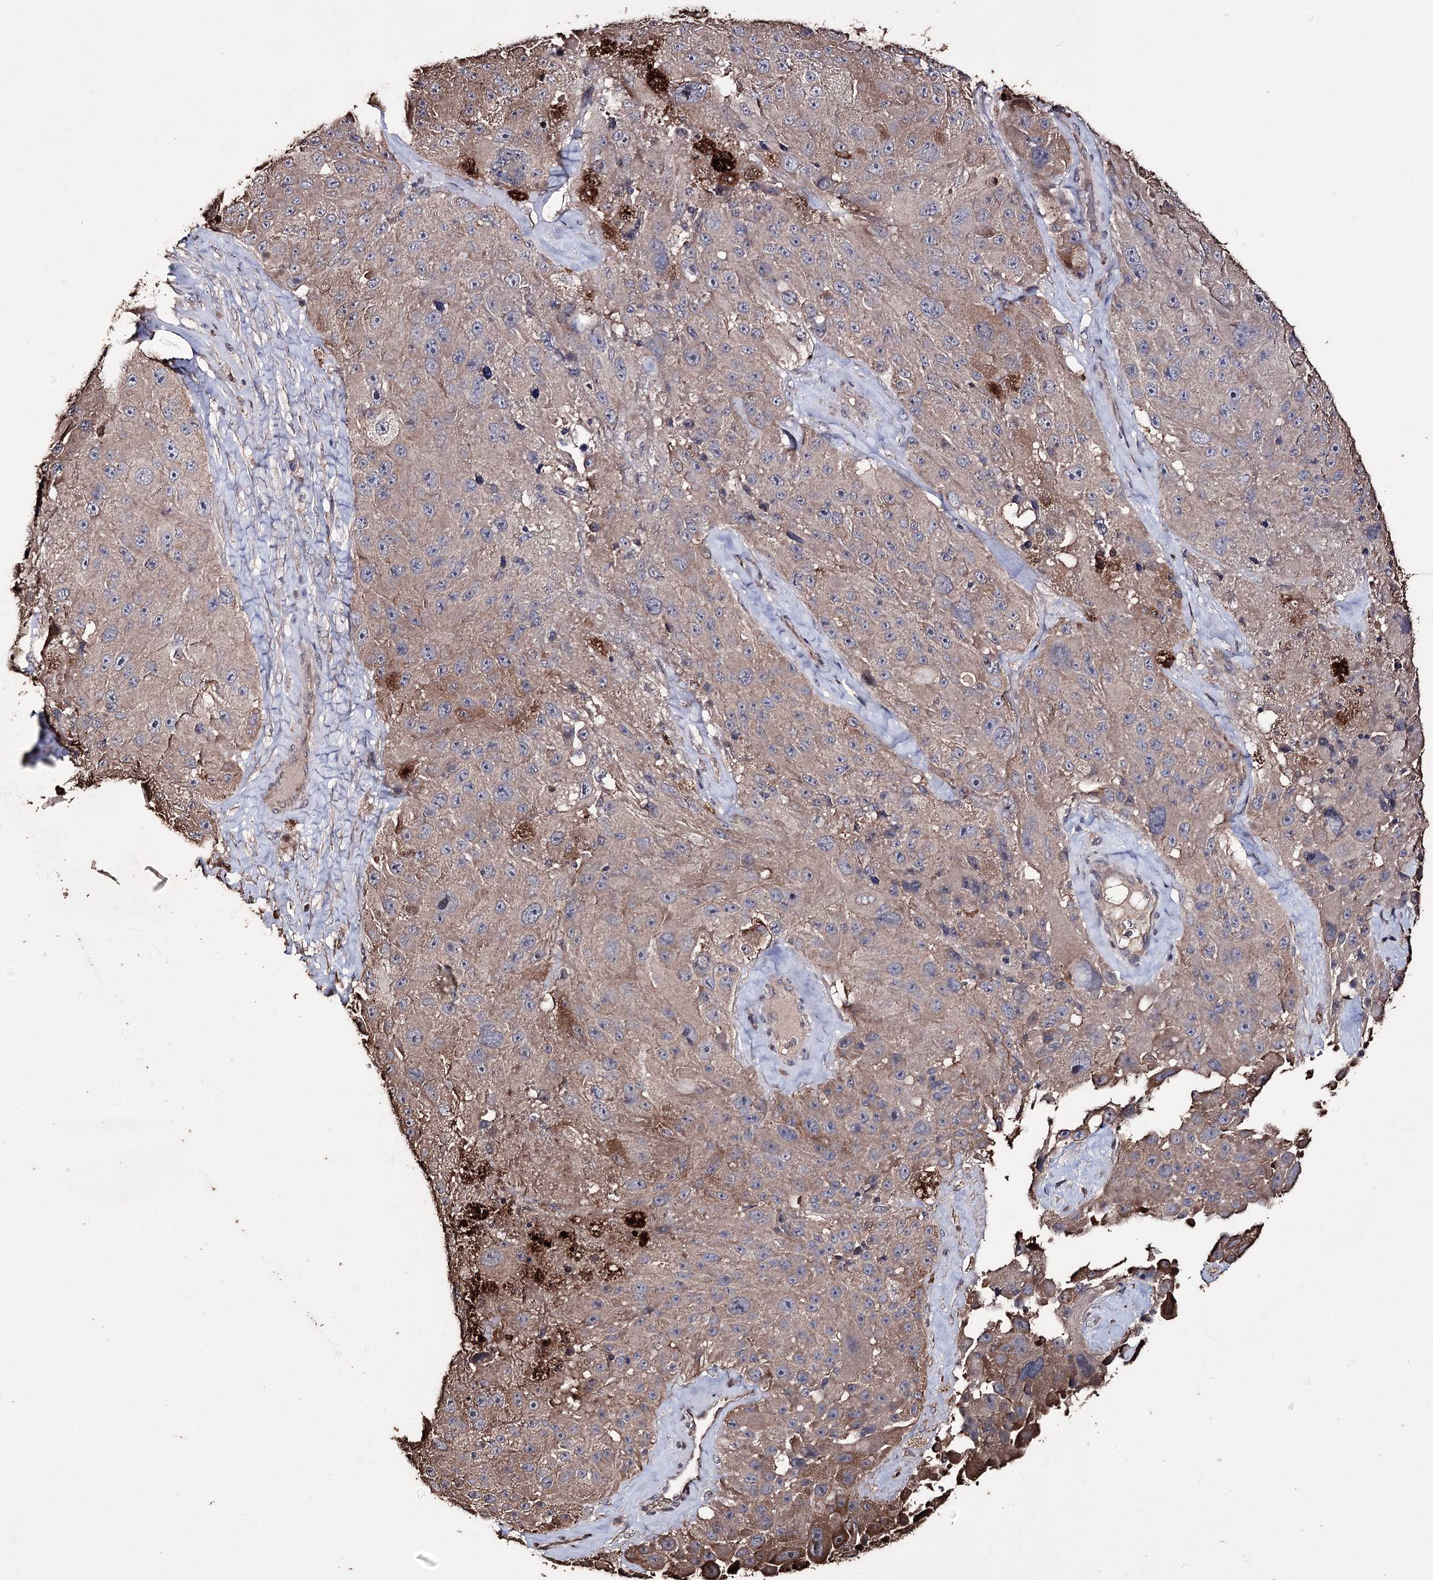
{"staining": {"intensity": "moderate", "quantity": "<25%", "location": "cytoplasmic/membranous"}, "tissue": "melanoma", "cell_type": "Tumor cells", "image_type": "cancer", "snomed": [{"axis": "morphology", "description": "Malignant melanoma, Metastatic site"}, {"axis": "topography", "description": "Lymph node"}], "caption": "Human malignant melanoma (metastatic site) stained for a protein (brown) reveals moderate cytoplasmic/membranous positive staining in approximately <25% of tumor cells.", "gene": "ZNF662", "patient": {"sex": "male", "age": 62}}